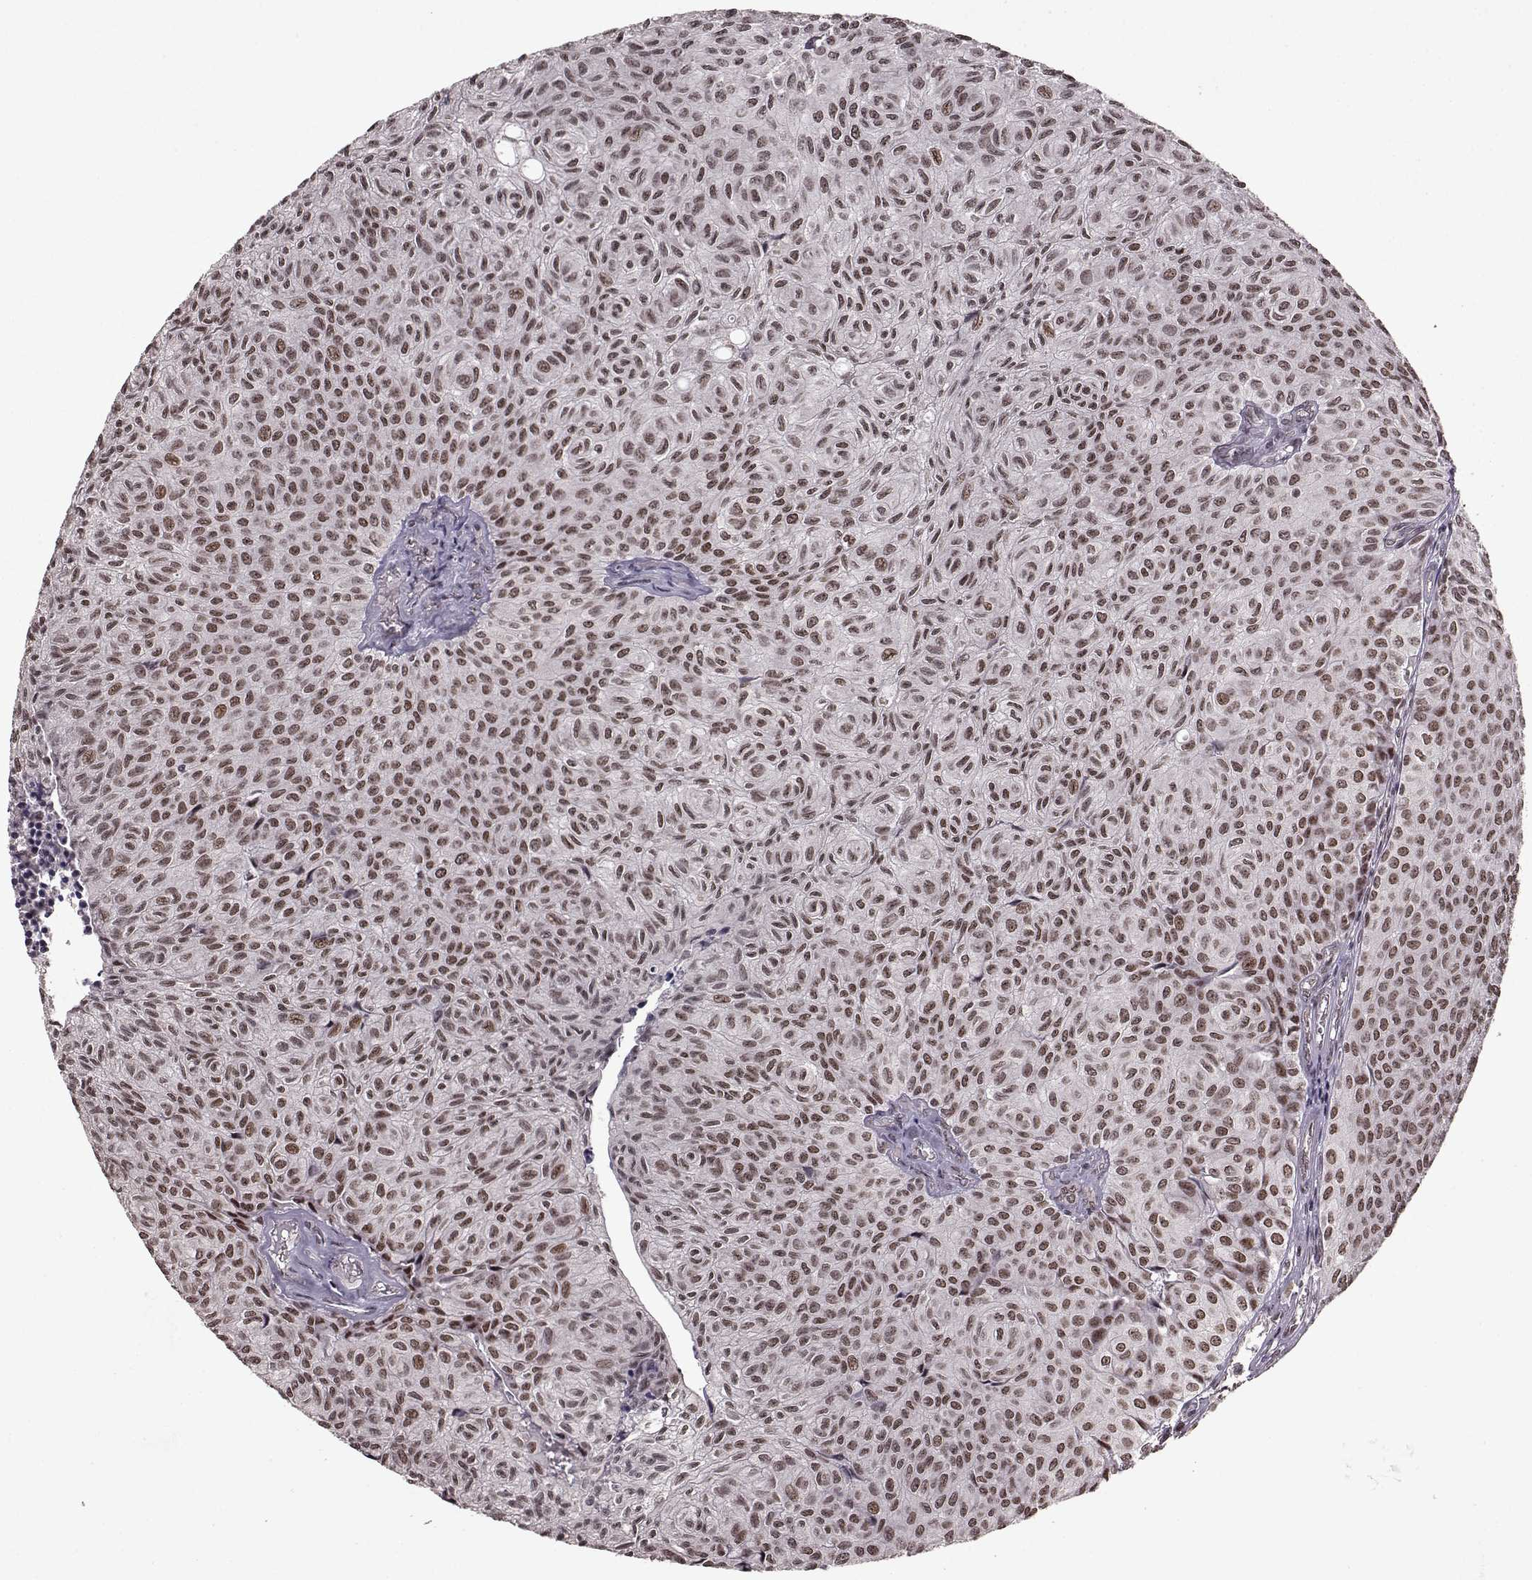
{"staining": {"intensity": "moderate", "quantity": ">75%", "location": "nuclear"}, "tissue": "urothelial cancer", "cell_type": "Tumor cells", "image_type": "cancer", "snomed": [{"axis": "morphology", "description": "Urothelial carcinoma, Low grade"}, {"axis": "topography", "description": "Urinary bladder"}], "caption": "Immunohistochemistry photomicrograph of human urothelial cancer stained for a protein (brown), which reveals medium levels of moderate nuclear staining in about >75% of tumor cells.", "gene": "RRAGD", "patient": {"sex": "male", "age": 89}}